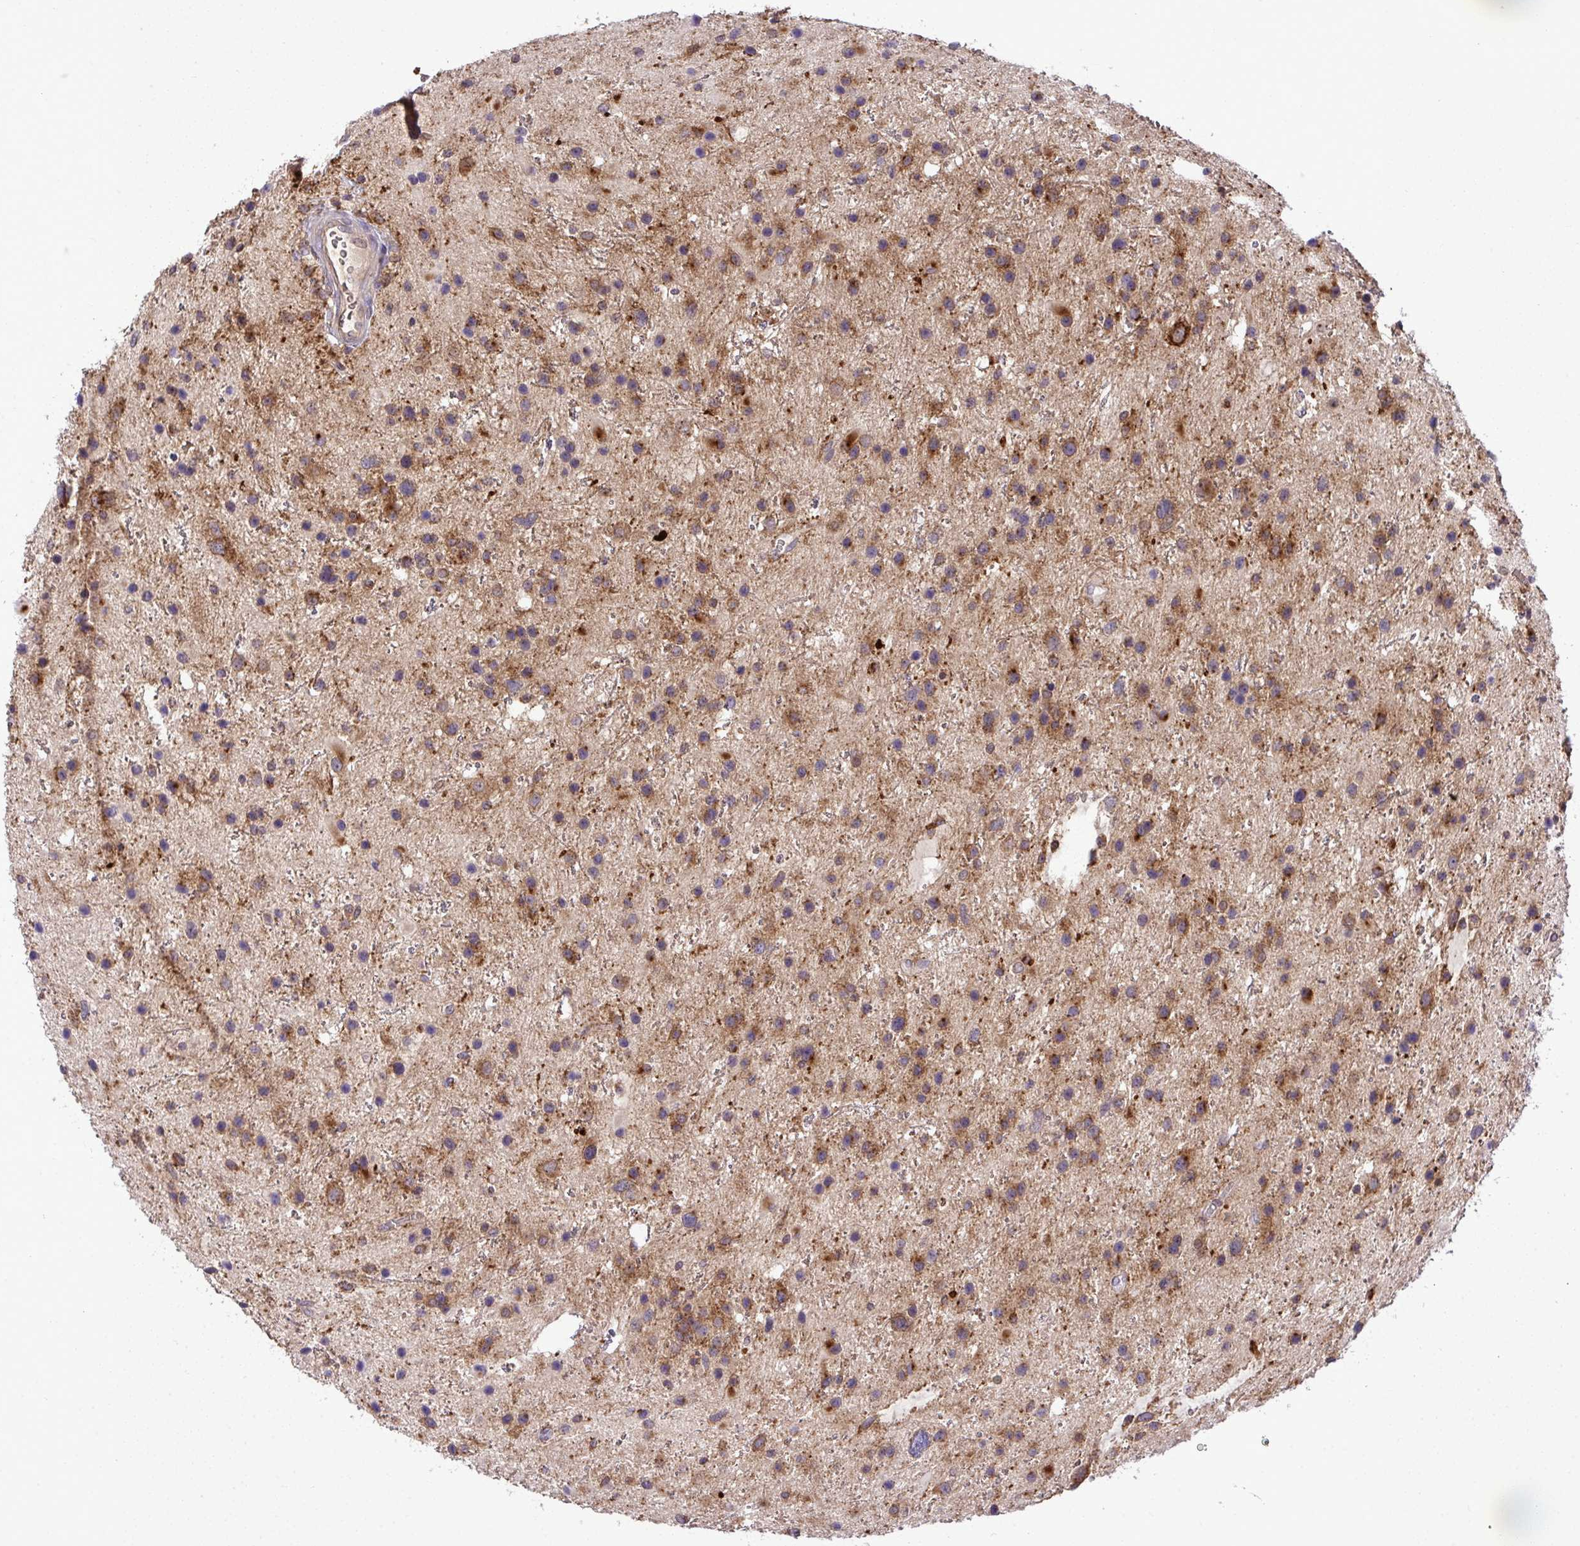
{"staining": {"intensity": "moderate", "quantity": ">75%", "location": "cytoplasmic/membranous"}, "tissue": "glioma", "cell_type": "Tumor cells", "image_type": "cancer", "snomed": [{"axis": "morphology", "description": "Glioma, malignant, Low grade"}, {"axis": "topography", "description": "Brain"}], "caption": "A micrograph of glioma stained for a protein exhibits moderate cytoplasmic/membranous brown staining in tumor cells. (Stains: DAB (3,3'-diaminobenzidine) in brown, nuclei in blue, Microscopy: brightfield microscopy at high magnification).", "gene": "SLC9A6", "patient": {"sex": "female", "age": 32}}